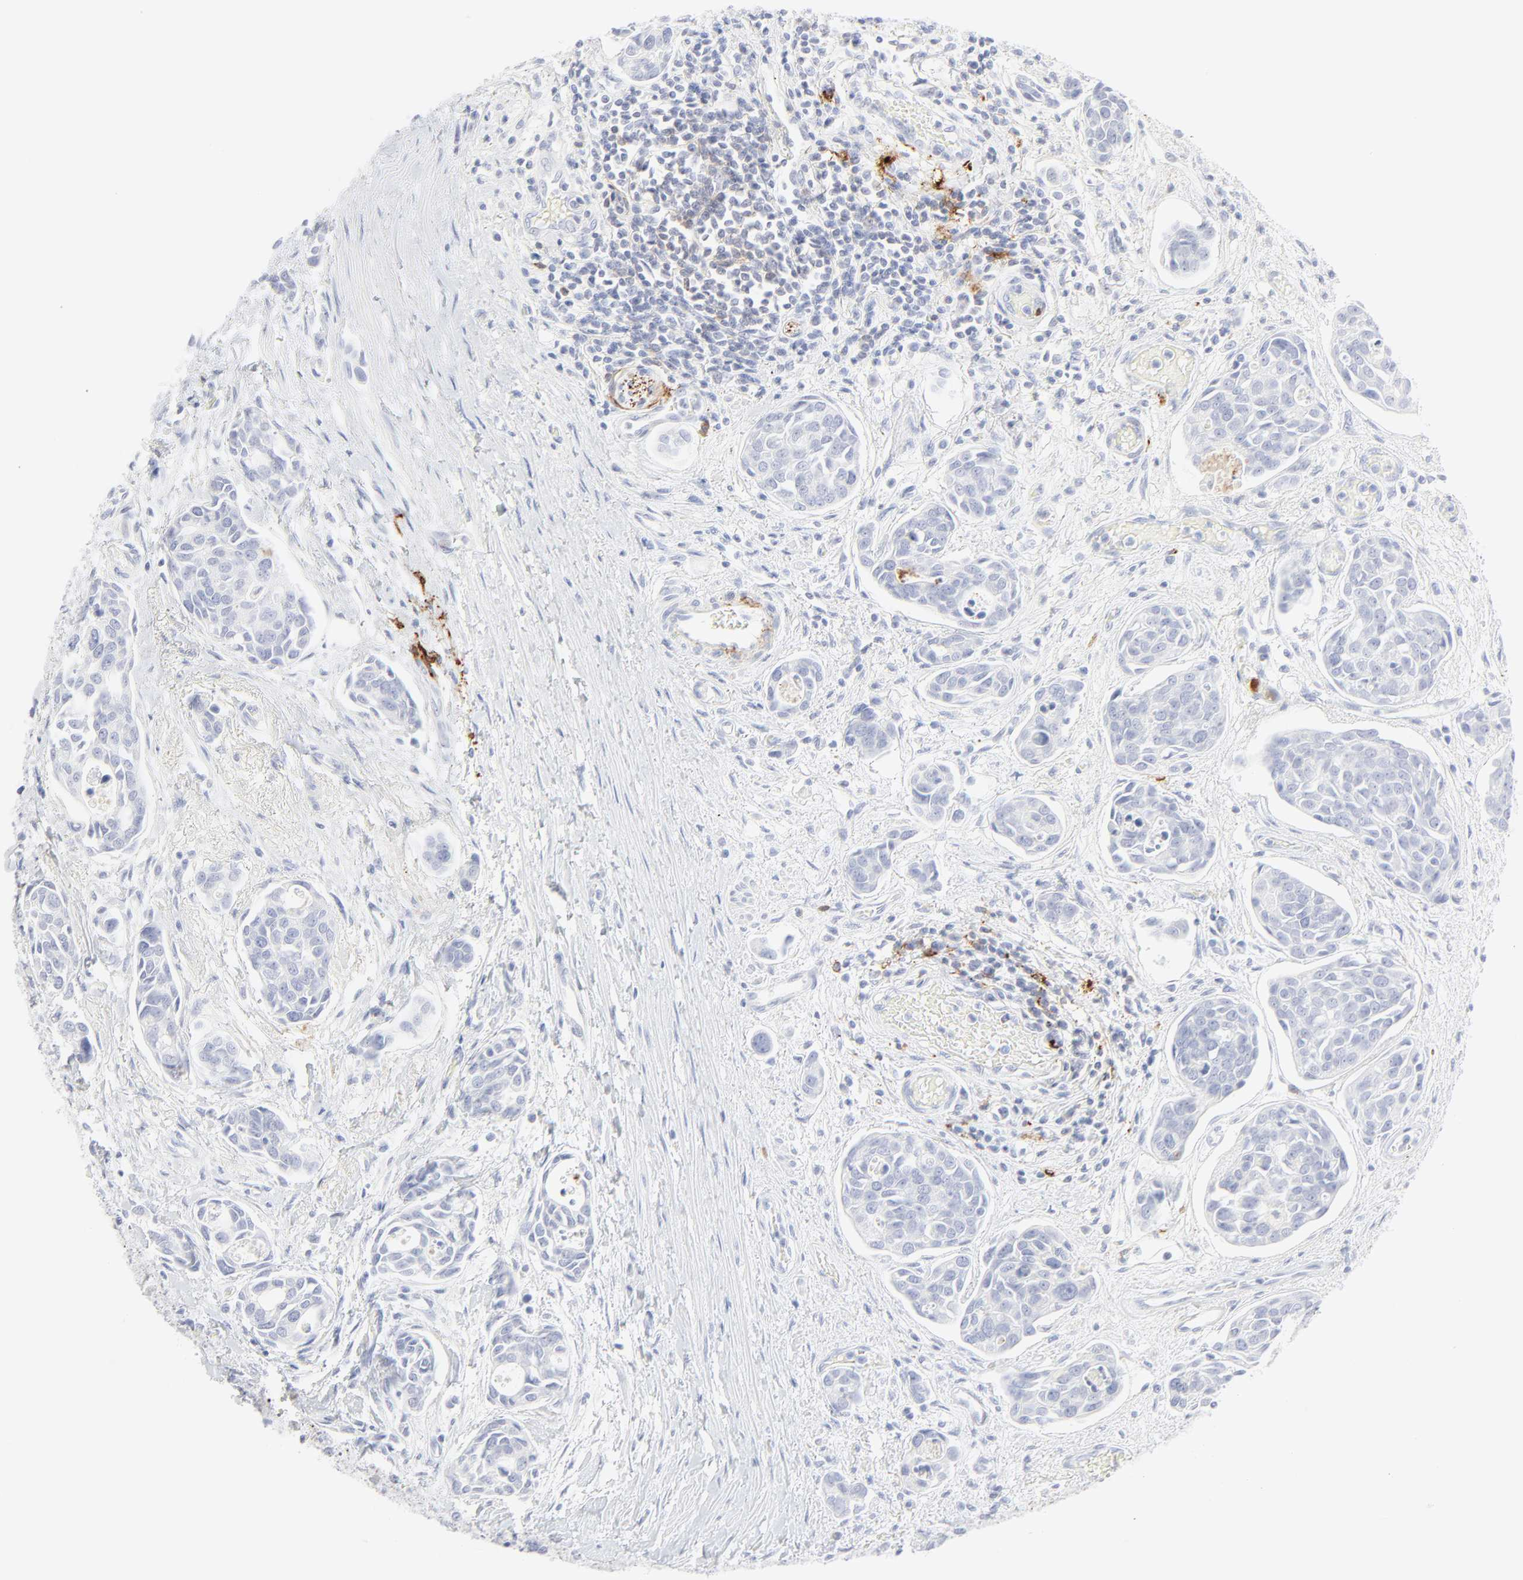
{"staining": {"intensity": "negative", "quantity": "none", "location": "none"}, "tissue": "urothelial cancer", "cell_type": "Tumor cells", "image_type": "cancer", "snomed": [{"axis": "morphology", "description": "Urothelial carcinoma, High grade"}, {"axis": "topography", "description": "Urinary bladder"}], "caption": "Histopathology image shows no protein expression in tumor cells of urothelial cancer tissue. Brightfield microscopy of immunohistochemistry stained with DAB (brown) and hematoxylin (blue), captured at high magnification.", "gene": "CCR7", "patient": {"sex": "male", "age": 78}}